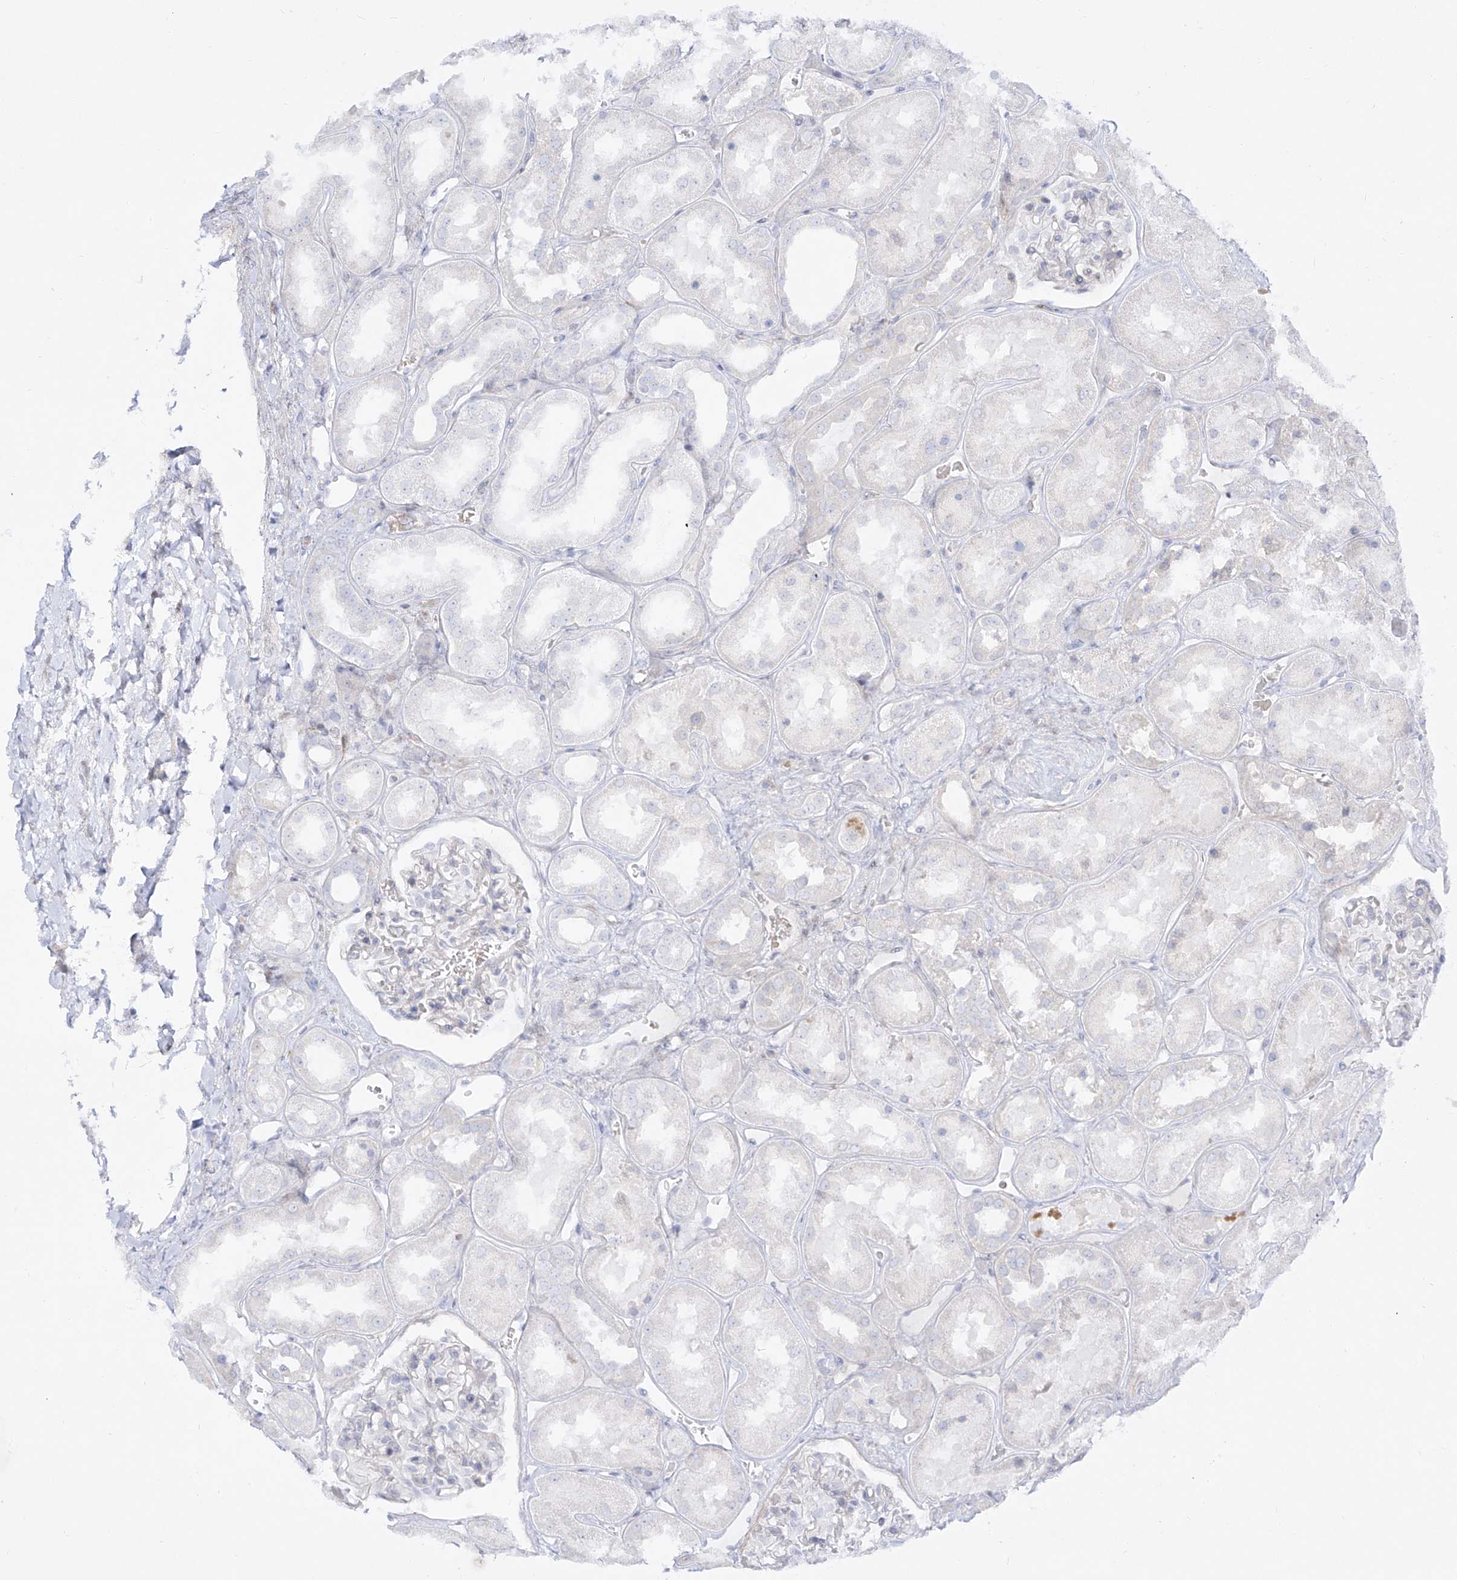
{"staining": {"intensity": "negative", "quantity": "none", "location": "none"}, "tissue": "kidney", "cell_type": "Cells in glomeruli", "image_type": "normal", "snomed": [{"axis": "morphology", "description": "Normal tissue, NOS"}, {"axis": "topography", "description": "Kidney"}], "caption": "Immunohistochemistry micrograph of unremarkable human kidney stained for a protein (brown), which exhibits no positivity in cells in glomeruli. Nuclei are stained in blue.", "gene": "DMKN", "patient": {"sex": "male", "age": 70}}